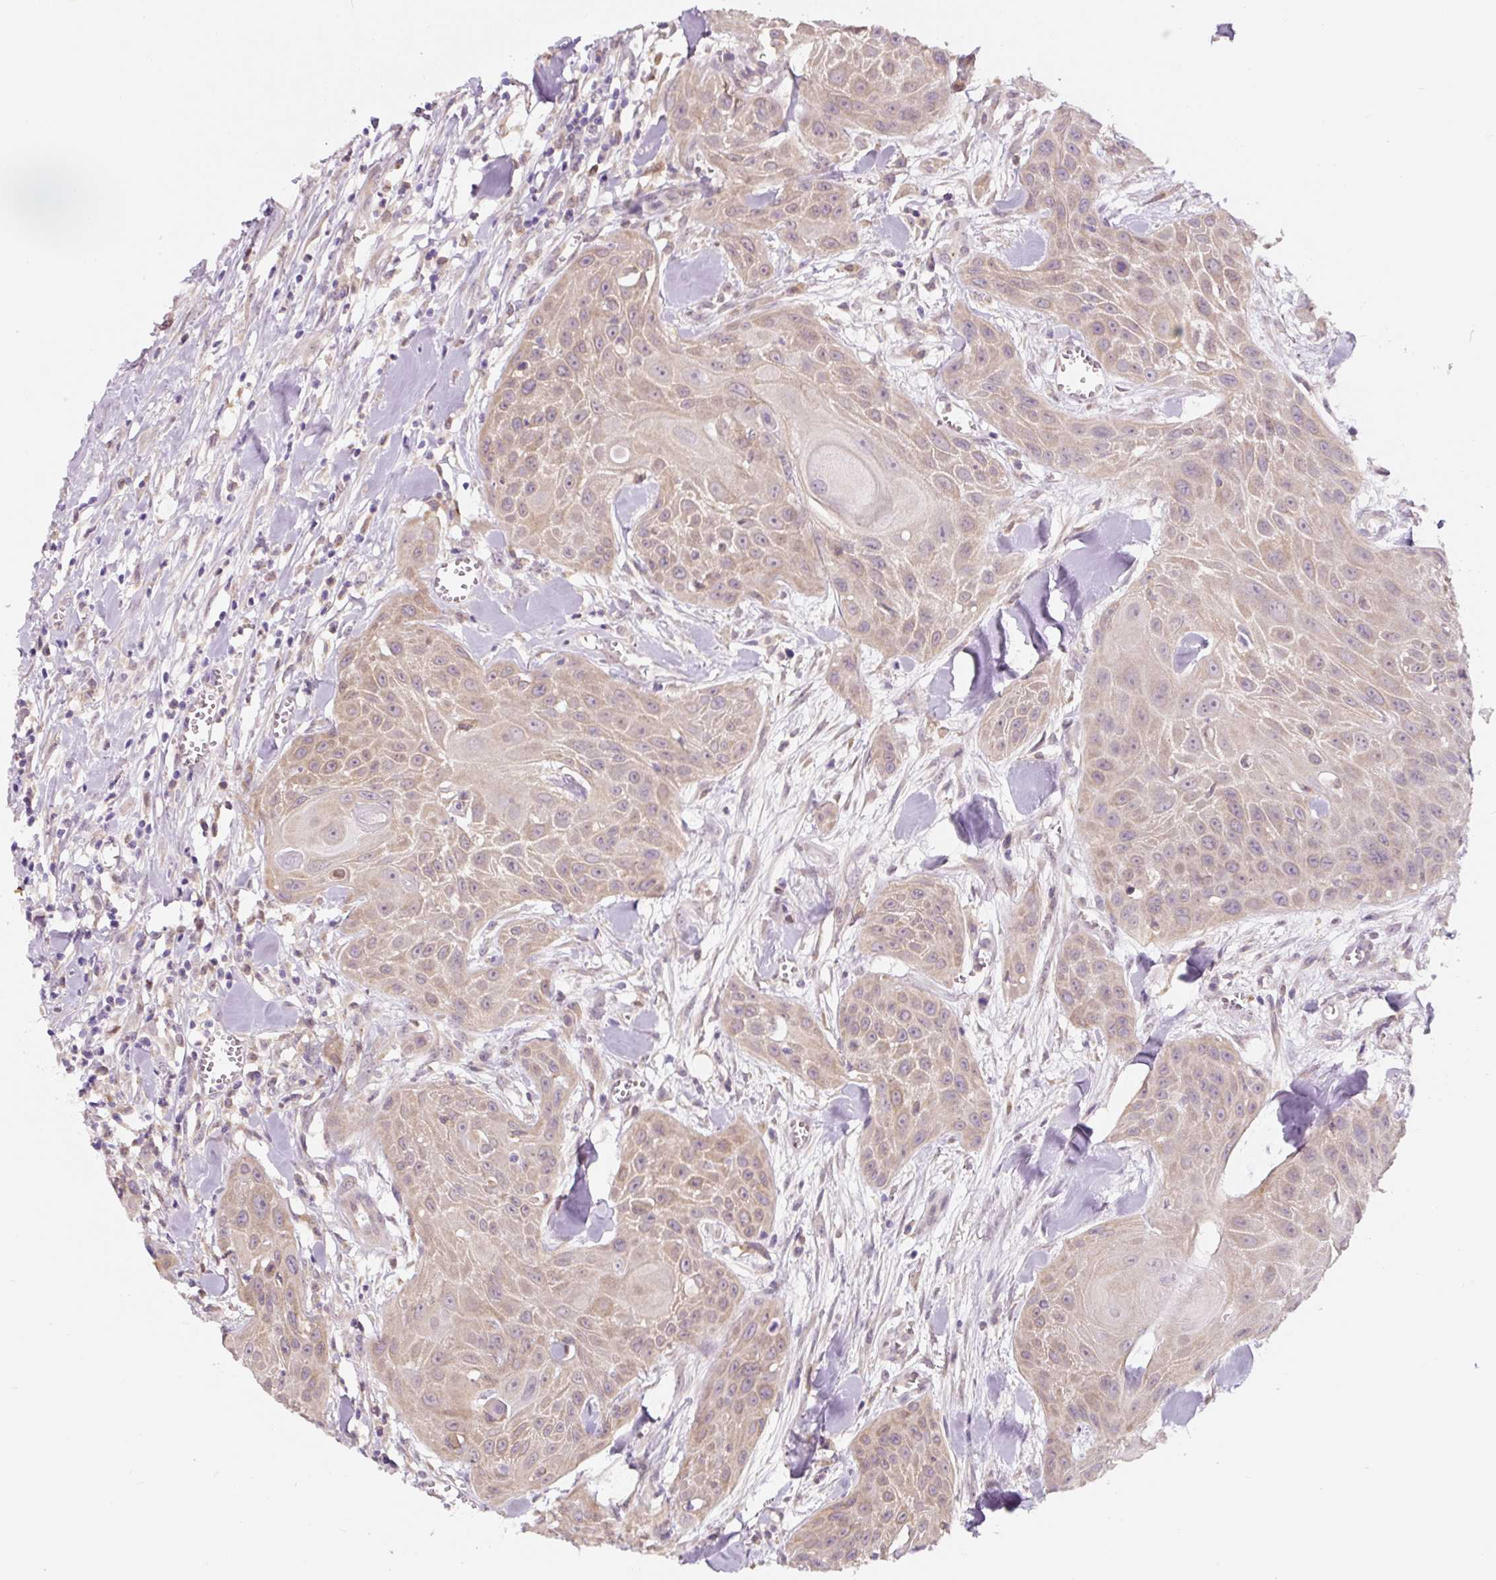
{"staining": {"intensity": "weak", "quantity": ">75%", "location": "cytoplasmic/membranous"}, "tissue": "head and neck cancer", "cell_type": "Tumor cells", "image_type": "cancer", "snomed": [{"axis": "morphology", "description": "Squamous cell carcinoma, NOS"}, {"axis": "topography", "description": "Lymph node"}, {"axis": "topography", "description": "Salivary gland"}, {"axis": "topography", "description": "Head-Neck"}], "caption": "The image demonstrates a brown stain indicating the presence of a protein in the cytoplasmic/membranous of tumor cells in head and neck cancer. The protein of interest is stained brown, and the nuclei are stained in blue (DAB (3,3'-diaminobenzidine) IHC with brightfield microscopy, high magnification).", "gene": "ASRGL1", "patient": {"sex": "female", "age": 74}}